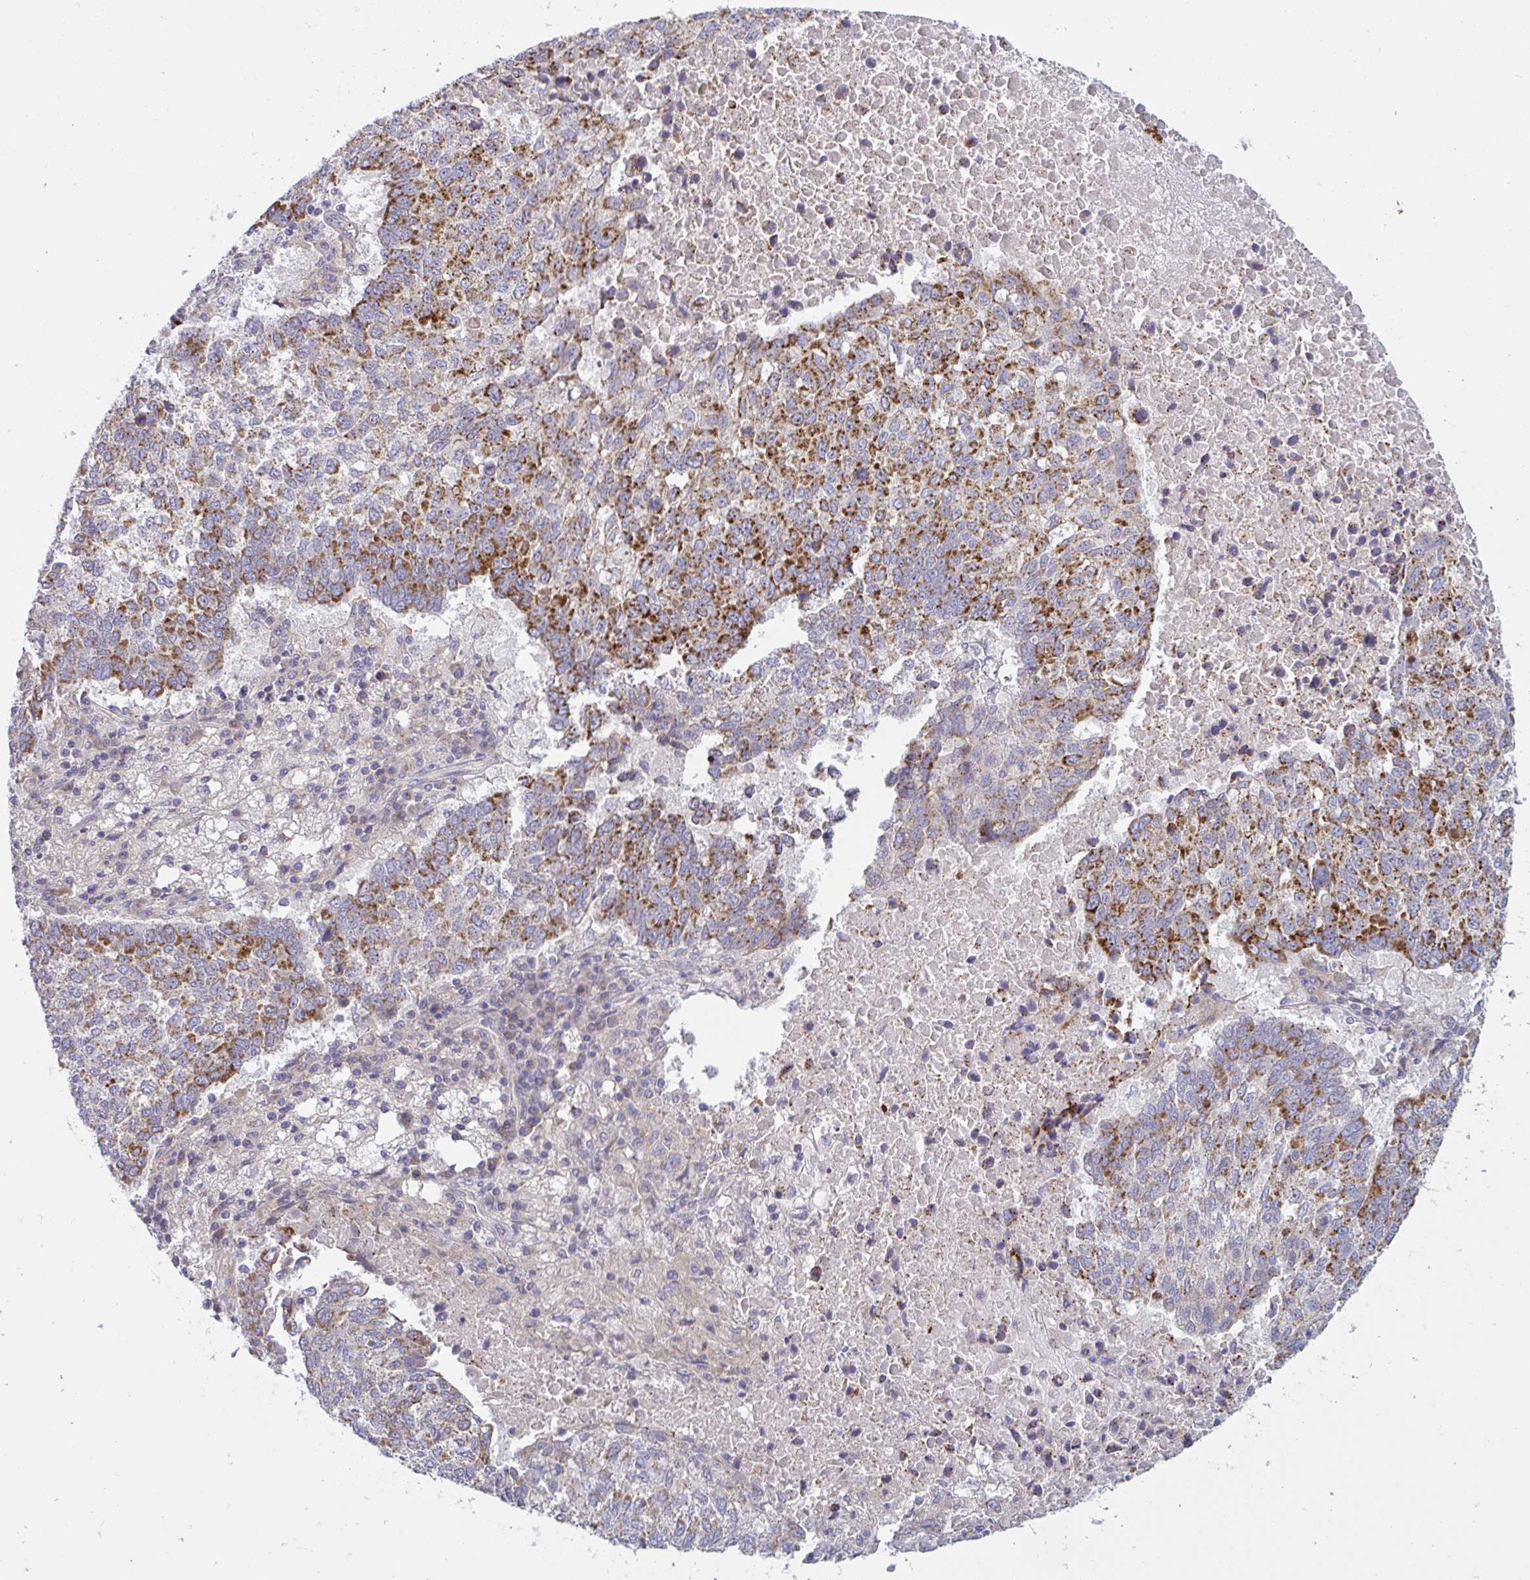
{"staining": {"intensity": "moderate", "quantity": ">75%", "location": "cytoplasmic/membranous"}, "tissue": "lung cancer", "cell_type": "Tumor cells", "image_type": "cancer", "snomed": [{"axis": "morphology", "description": "Squamous cell carcinoma, NOS"}, {"axis": "topography", "description": "Lung"}], "caption": "A brown stain shows moderate cytoplasmic/membranous positivity of a protein in human lung cancer (squamous cell carcinoma) tumor cells.", "gene": "MRPS2", "patient": {"sex": "male", "age": 73}}